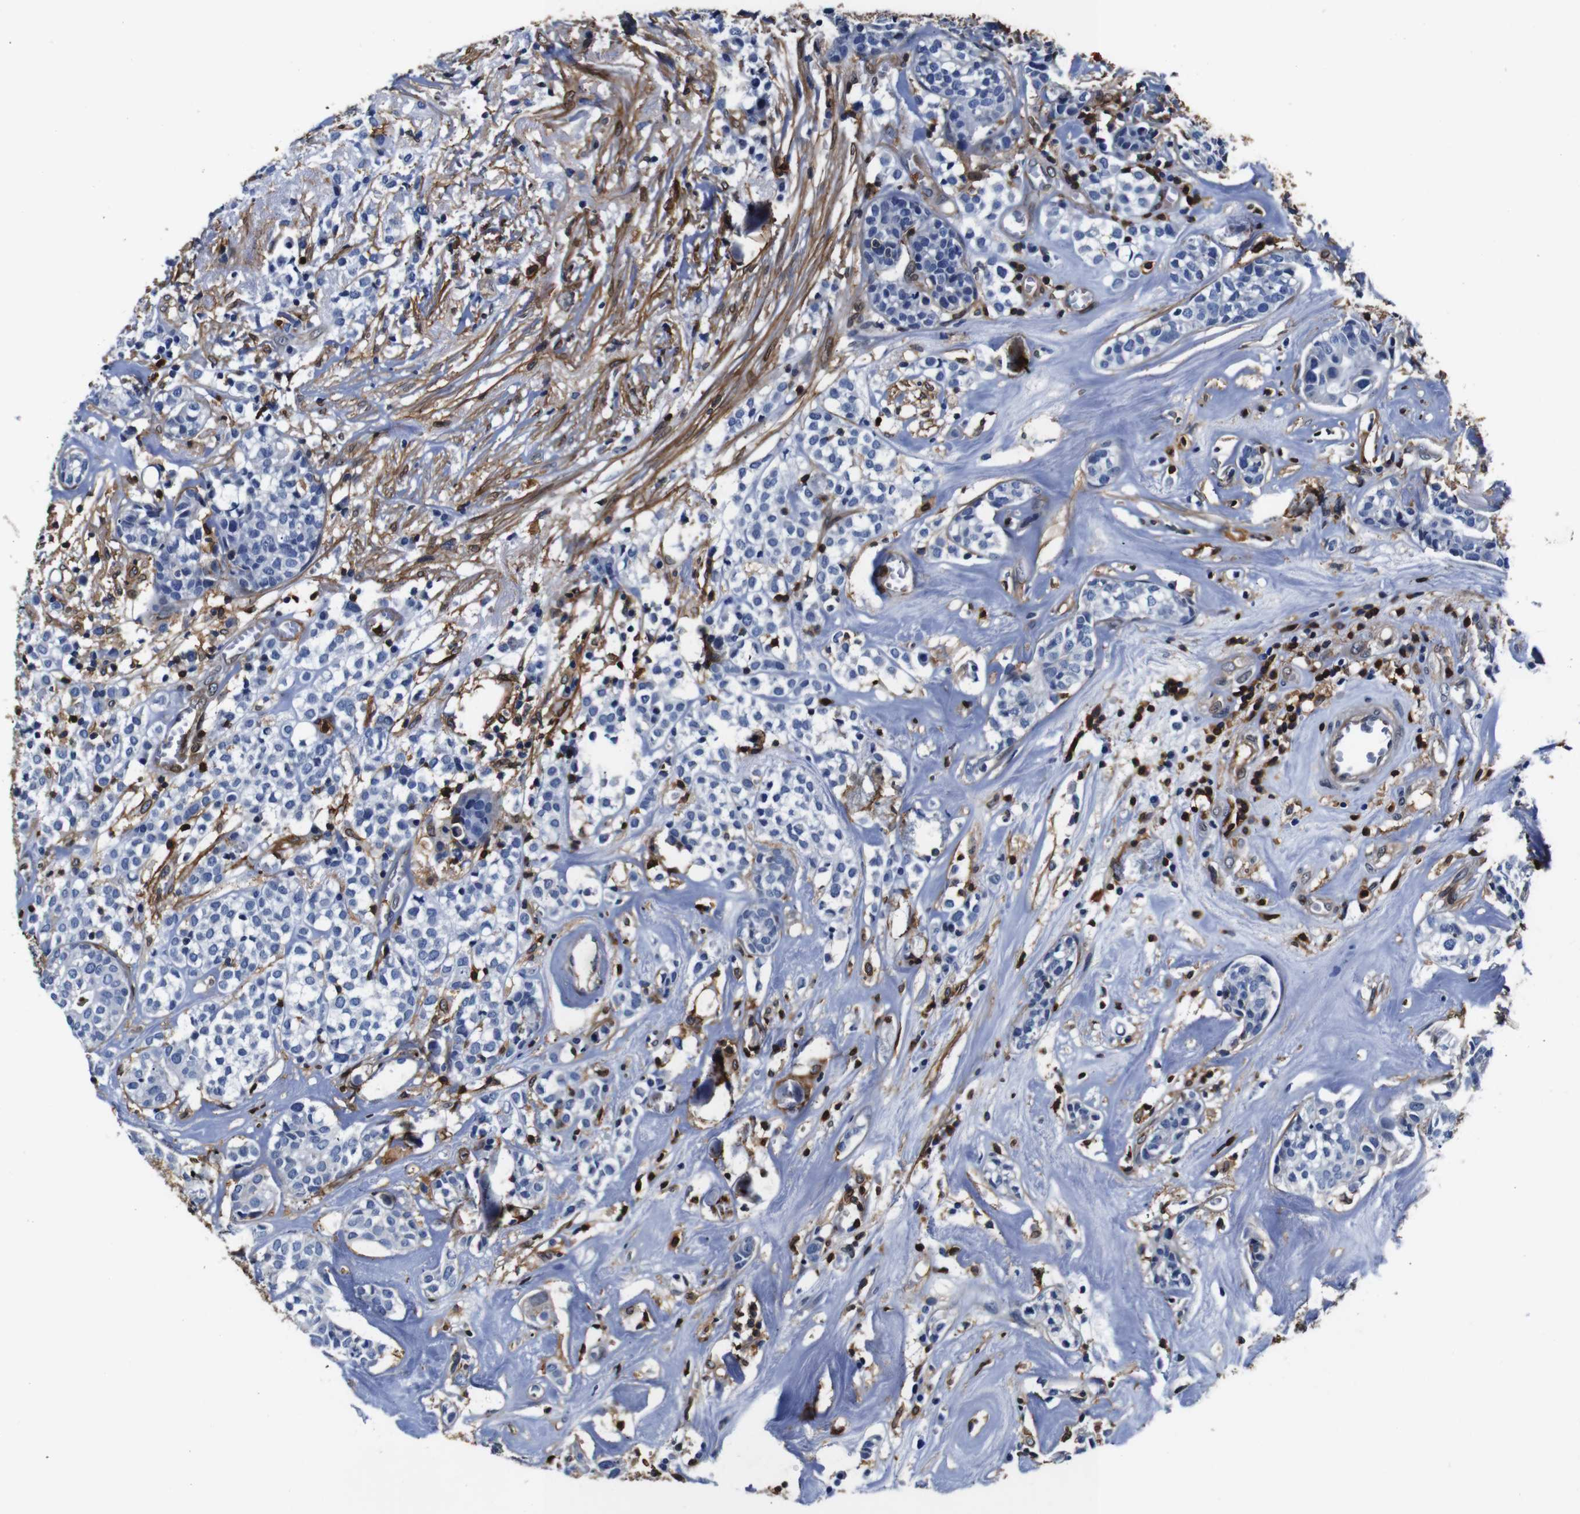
{"staining": {"intensity": "negative", "quantity": "none", "location": "none"}, "tissue": "head and neck cancer", "cell_type": "Tumor cells", "image_type": "cancer", "snomed": [{"axis": "morphology", "description": "Adenocarcinoma, NOS"}, {"axis": "topography", "description": "Salivary gland"}, {"axis": "topography", "description": "Head-Neck"}], "caption": "A high-resolution micrograph shows immunohistochemistry (IHC) staining of adenocarcinoma (head and neck), which shows no significant positivity in tumor cells.", "gene": "ANXA1", "patient": {"sex": "female", "age": 65}}